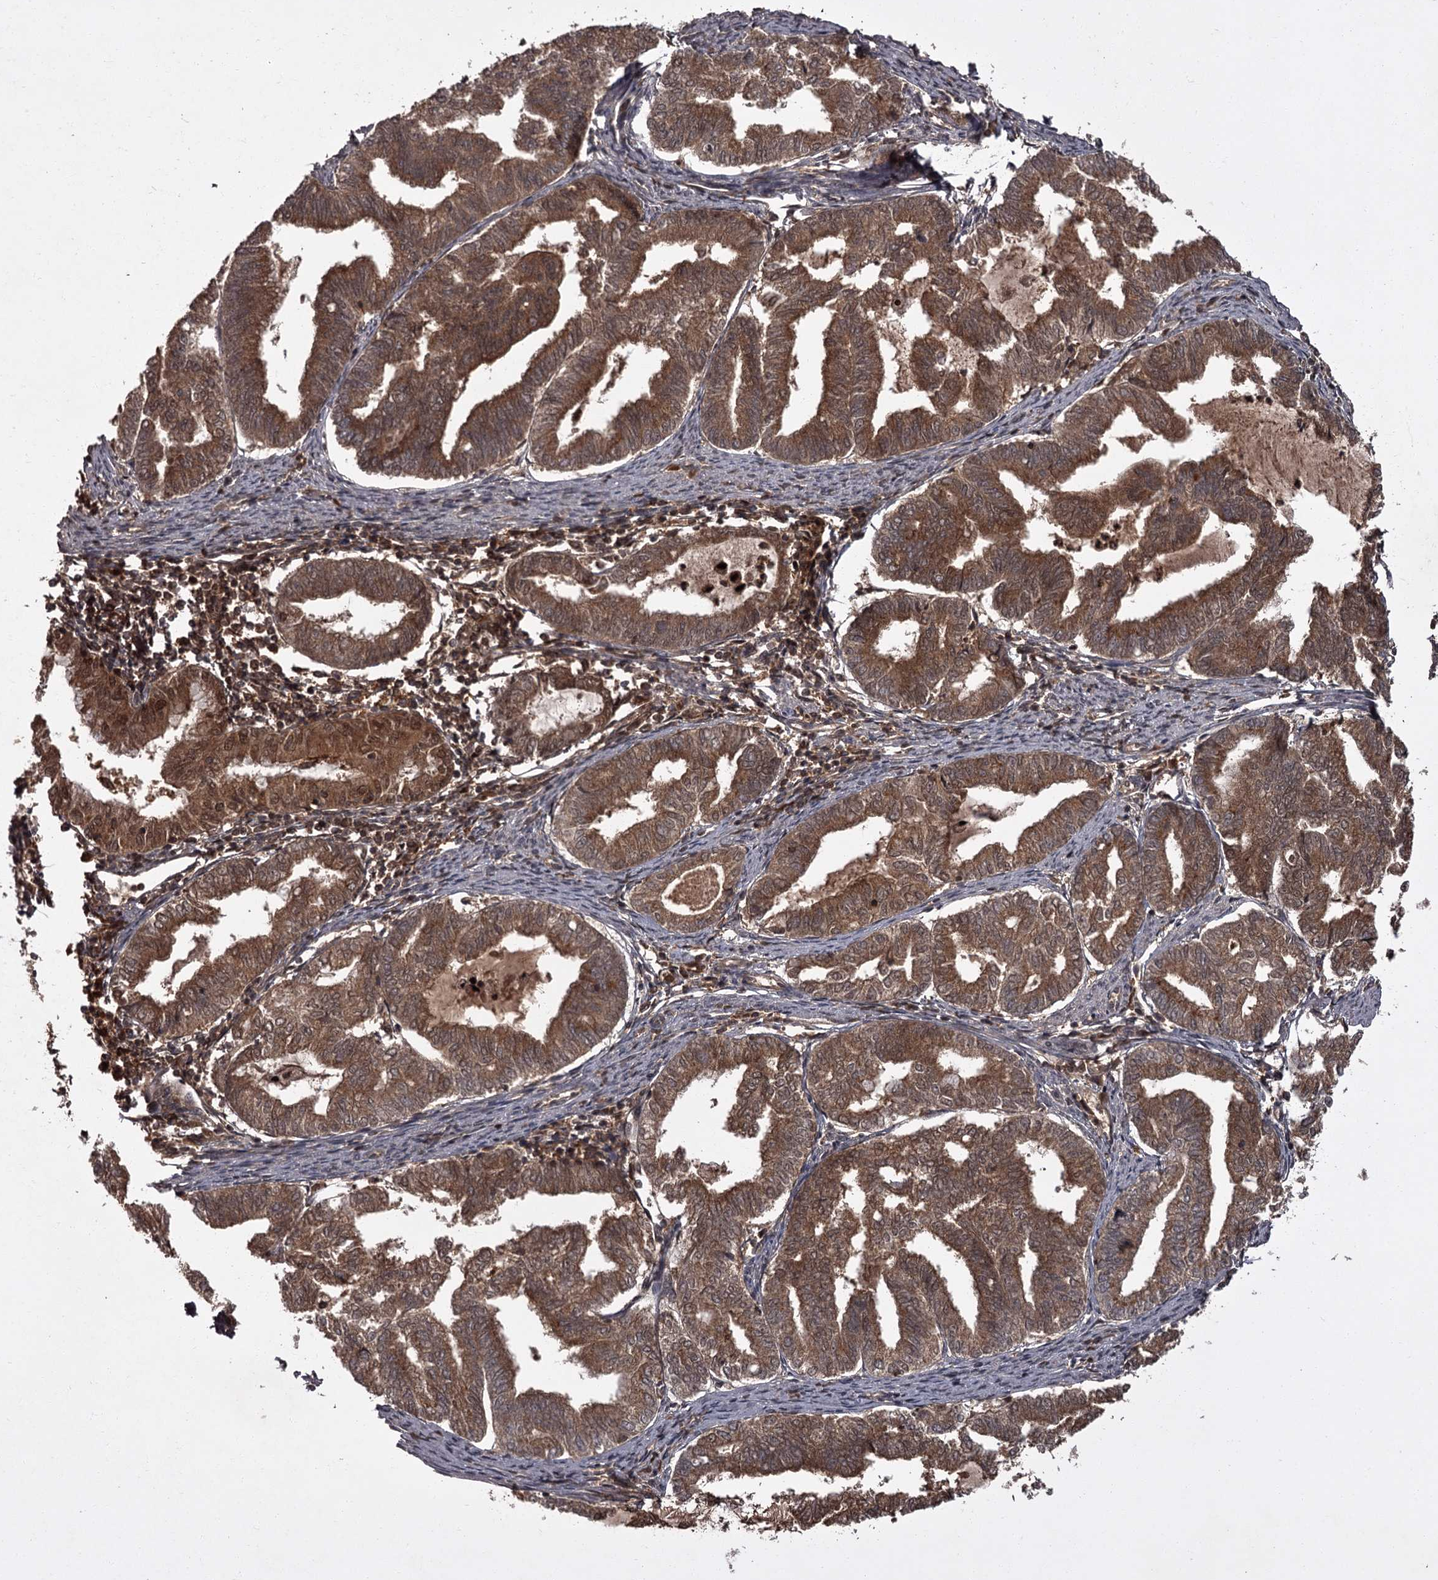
{"staining": {"intensity": "moderate", "quantity": ">75%", "location": "cytoplasmic/membranous"}, "tissue": "endometrial cancer", "cell_type": "Tumor cells", "image_type": "cancer", "snomed": [{"axis": "morphology", "description": "Adenocarcinoma, NOS"}, {"axis": "topography", "description": "Endometrium"}], "caption": "DAB (3,3'-diaminobenzidine) immunohistochemical staining of endometrial adenocarcinoma displays moderate cytoplasmic/membranous protein expression in about >75% of tumor cells.", "gene": "TBC1D23", "patient": {"sex": "female", "age": 79}}